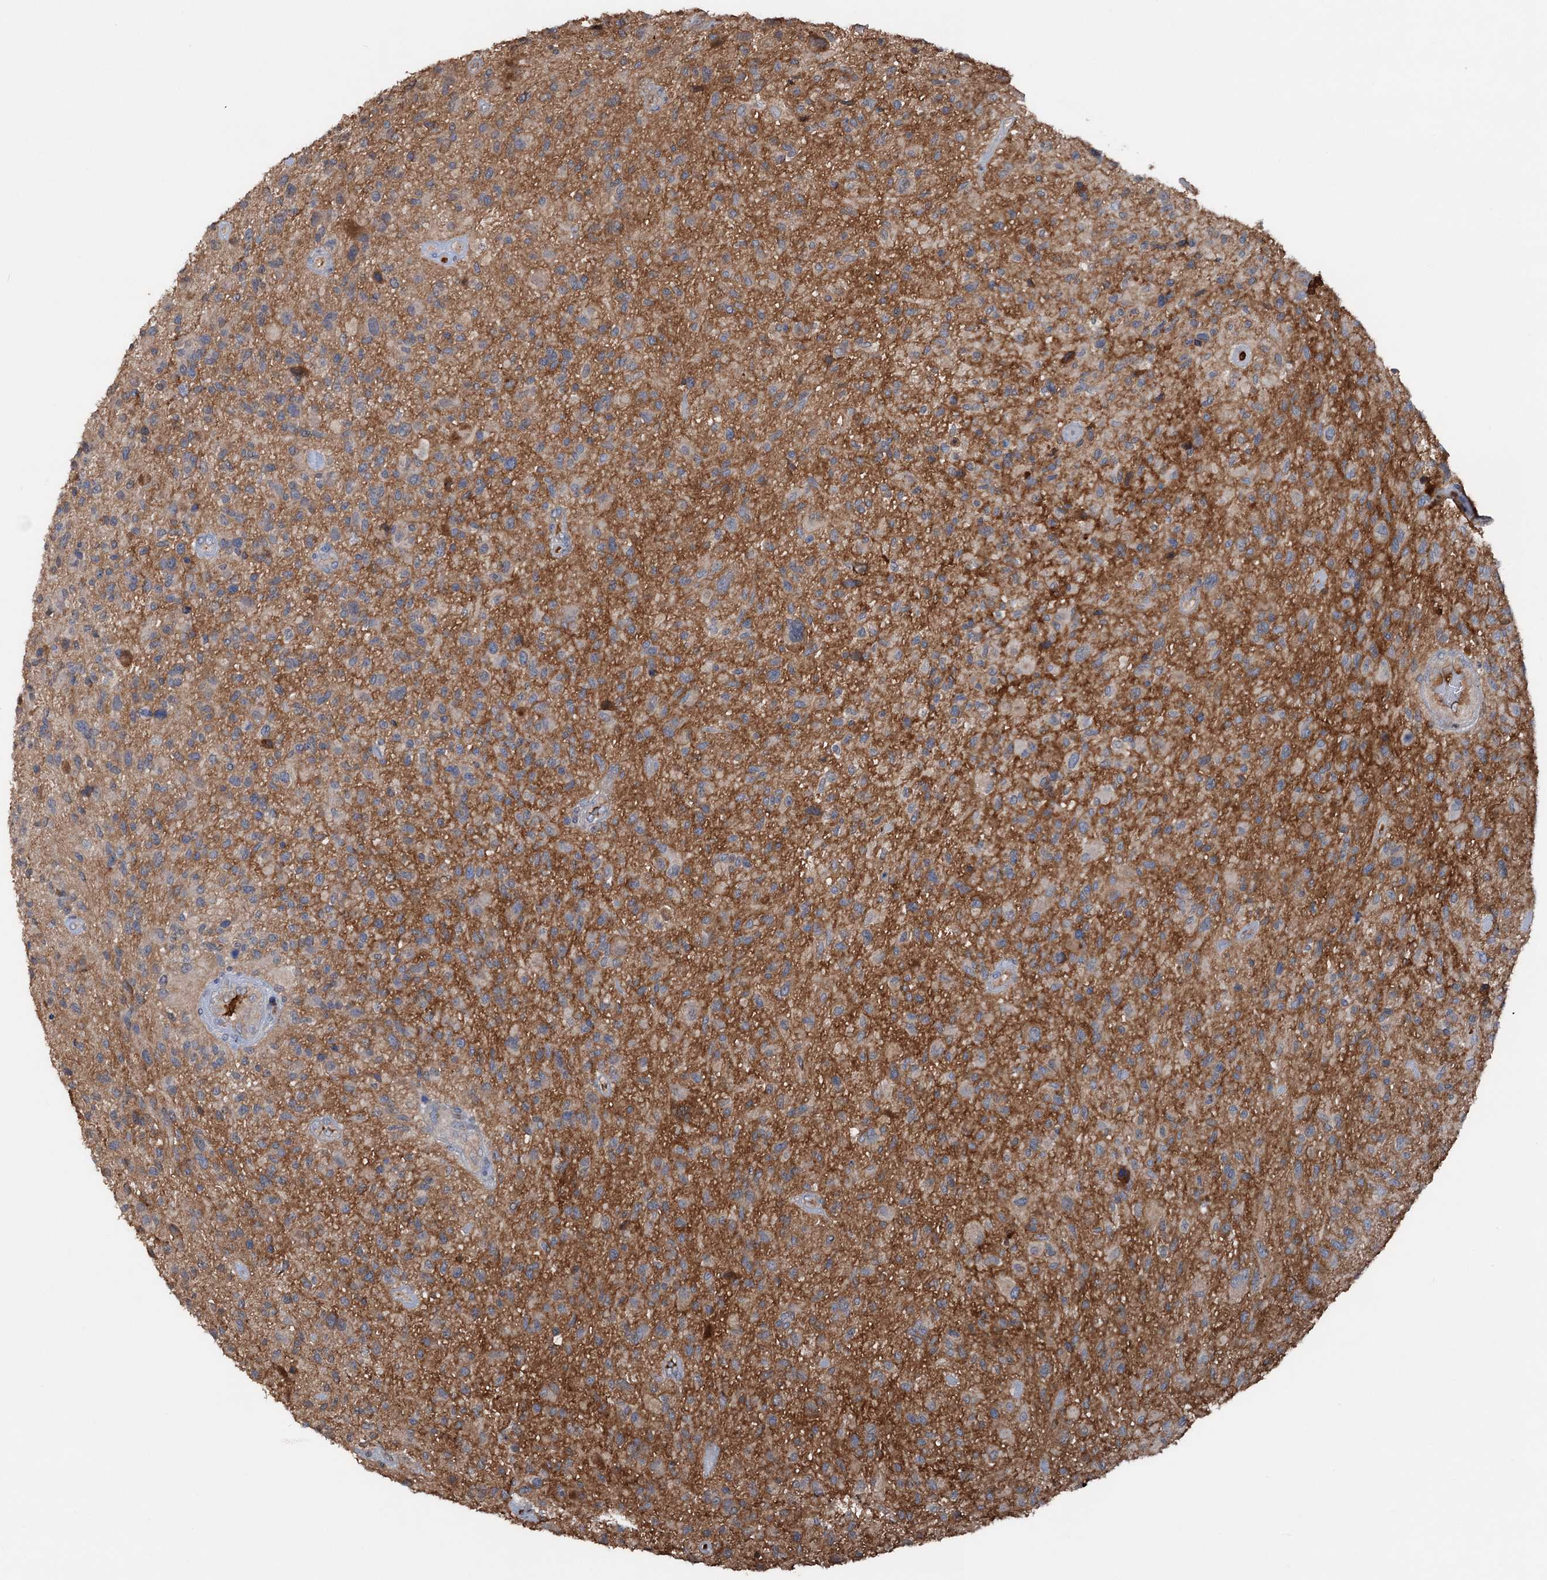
{"staining": {"intensity": "weak", "quantity": ">75%", "location": "cytoplasmic/membranous"}, "tissue": "glioma", "cell_type": "Tumor cells", "image_type": "cancer", "snomed": [{"axis": "morphology", "description": "Glioma, malignant, High grade"}, {"axis": "topography", "description": "Brain"}], "caption": "Protein expression by IHC shows weak cytoplasmic/membranous staining in about >75% of tumor cells in high-grade glioma (malignant).", "gene": "ARL13A", "patient": {"sex": "male", "age": 47}}